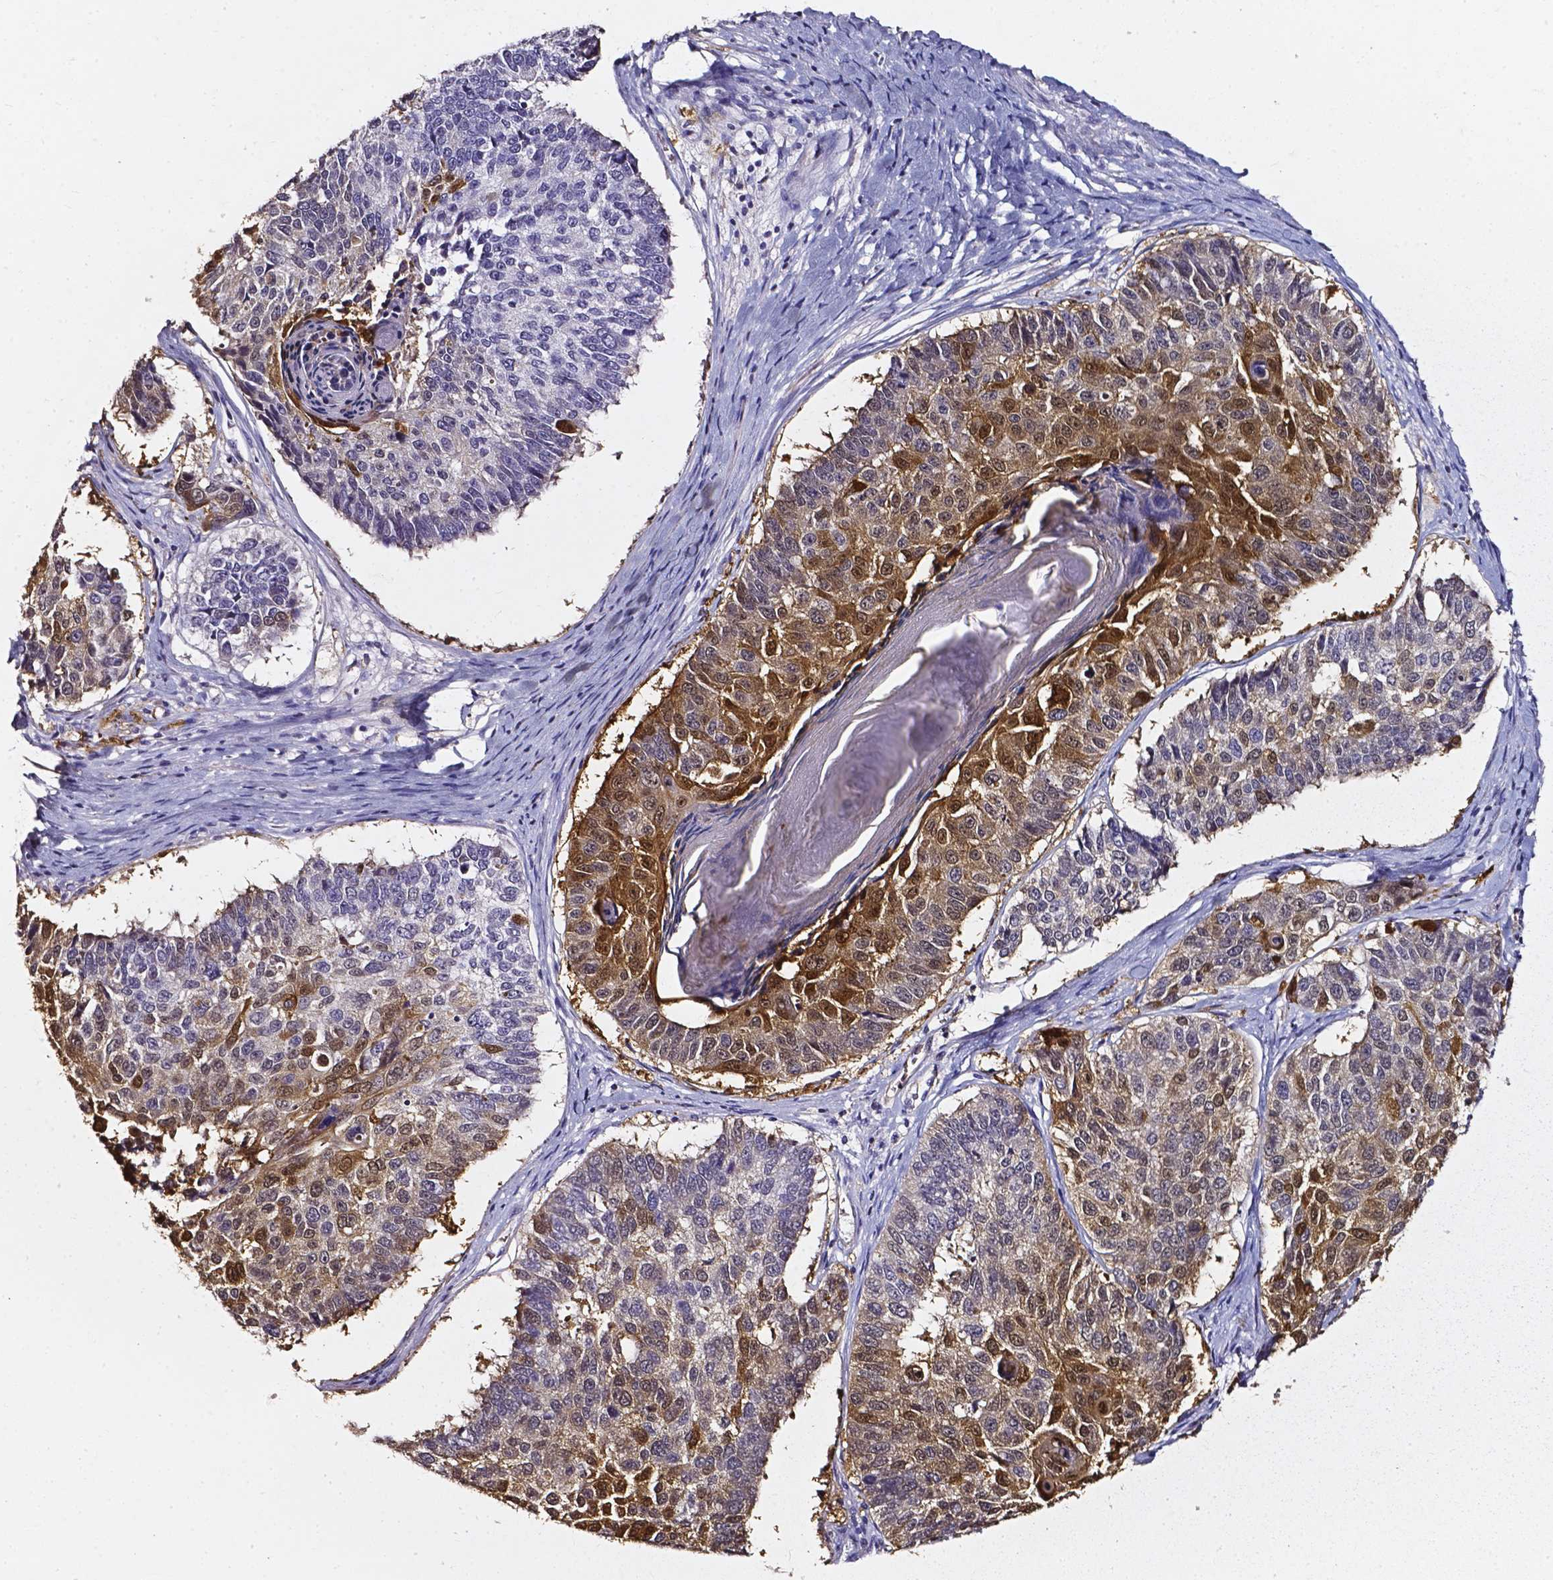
{"staining": {"intensity": "moderate", "quantity": "<25%", "location": "cytoplasmic/membranous,nuclear"}, "tissue": "lung cancer", "cell_type": "Tumor cells", "image_type": "cancer", "snomed": [{"axis": "morphology", "description": "Squamous cell carcinoma, NOS"}, {"axis": "topography", "description": "Lung"}], "caption": "The histopathology image demonstrates staining of squamous cell carcinoma (lung), revealing moderate cytoplasmic/membranous and nuclear protein staining (brown color) within tumor cells.", "gene": "AKR1B10", "patient": {"sex": "male", "age": 73}}